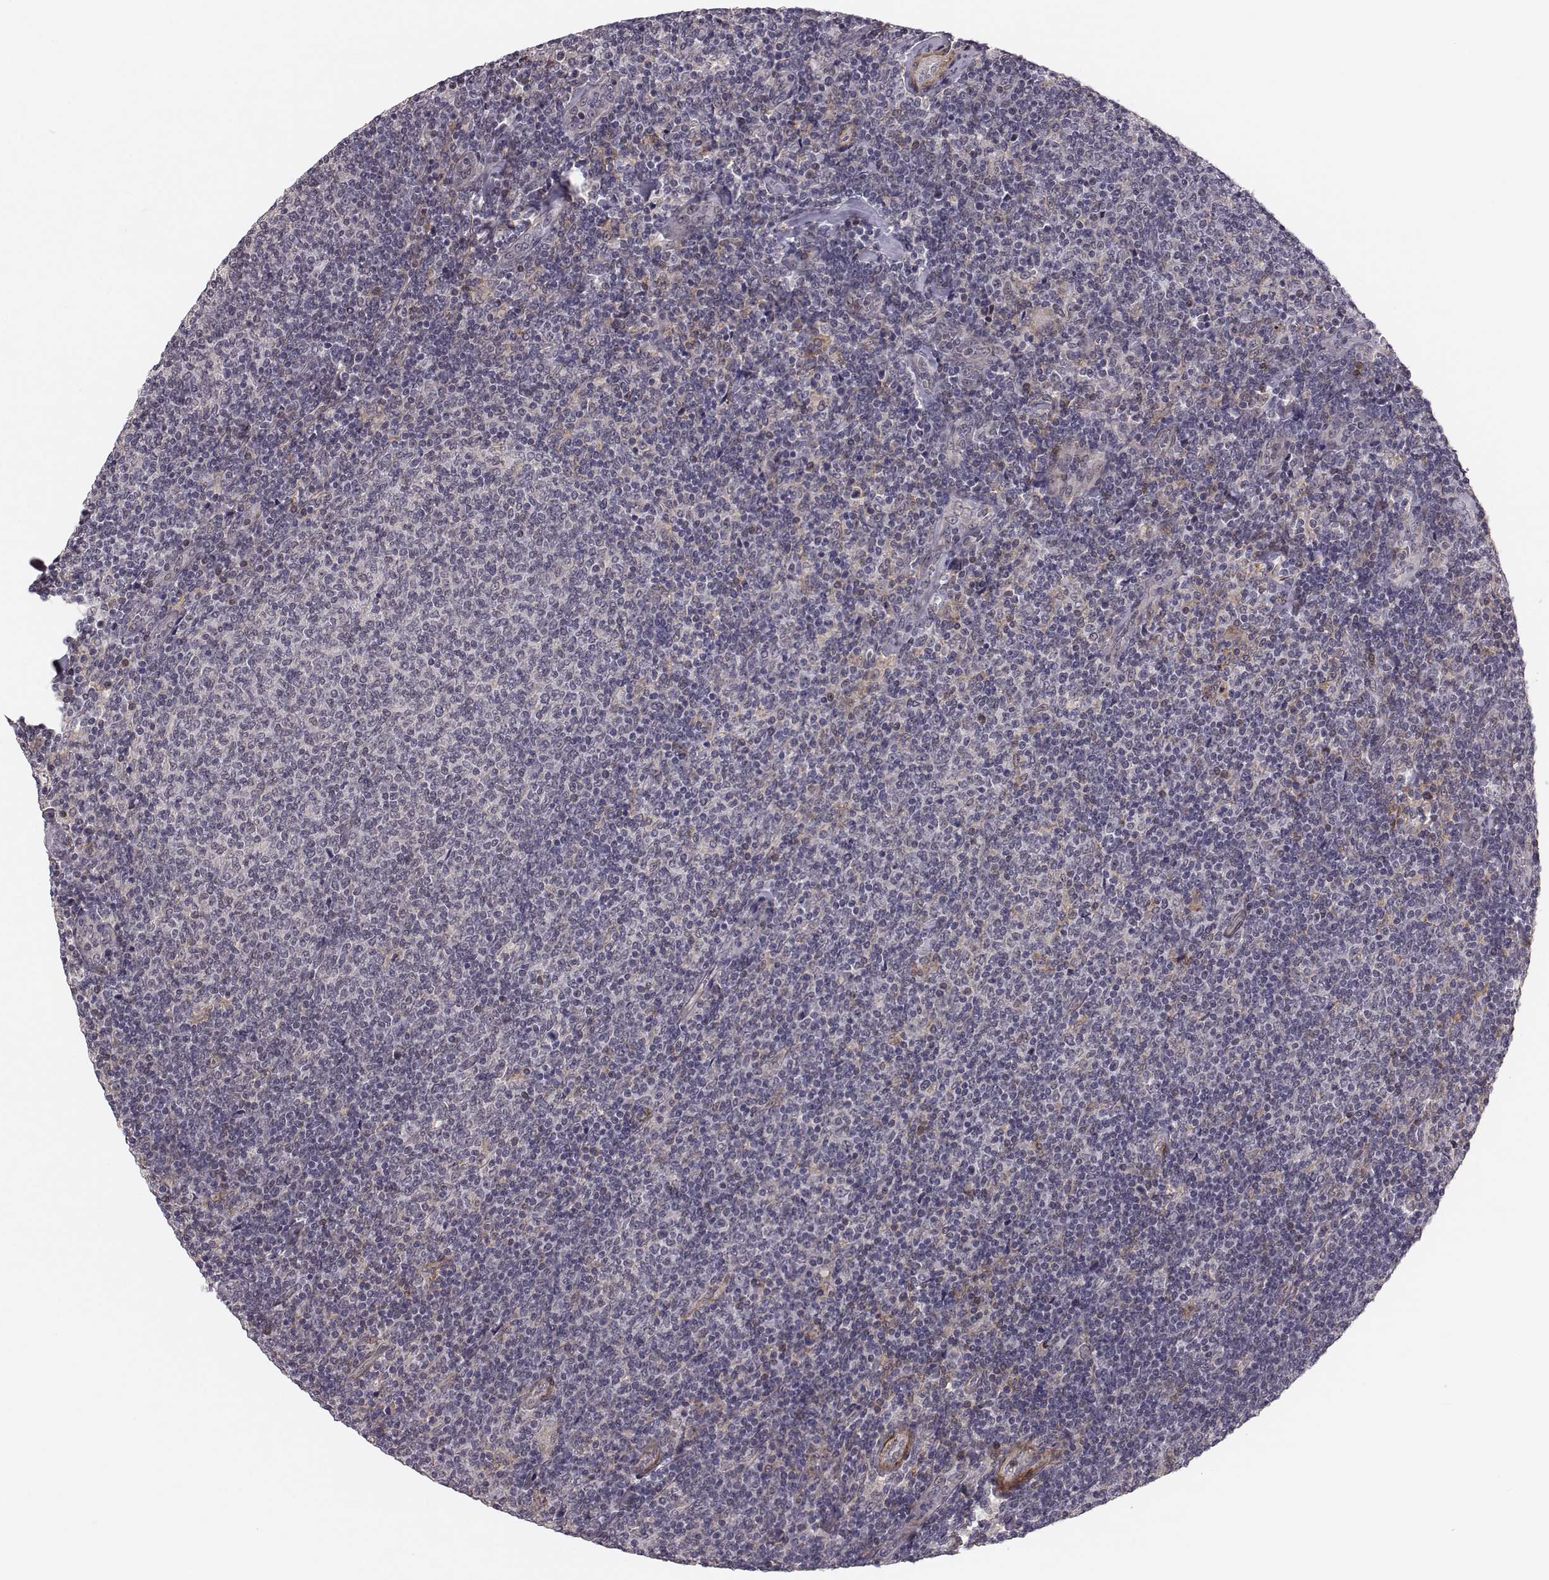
{"staining": {"intensity": "negative", "quantity": "none", "location": "none"}, "tissue": "lymphoma", "cell_type": "Tumor cells", "image_type": "cancer", "snomed": [{"axis": "morphology", "description": "Malignant lymphoma, non-Hodgkin's type, Low grade"}, {"axis": "topography", "description": "Lymph node"}], "caption": "An immunohistochemistry (IHC) image of lymphoma is shown. There is no staining in tumor cells of lymphoma. (Stains: DAB immunohistochemistry (IHC) with hematoxylin counter stain, Microscopy: brightfield microscopy at high magnification).", "gene": "PLEKHG3", "patient": {"sex": "male", "age": 52}}